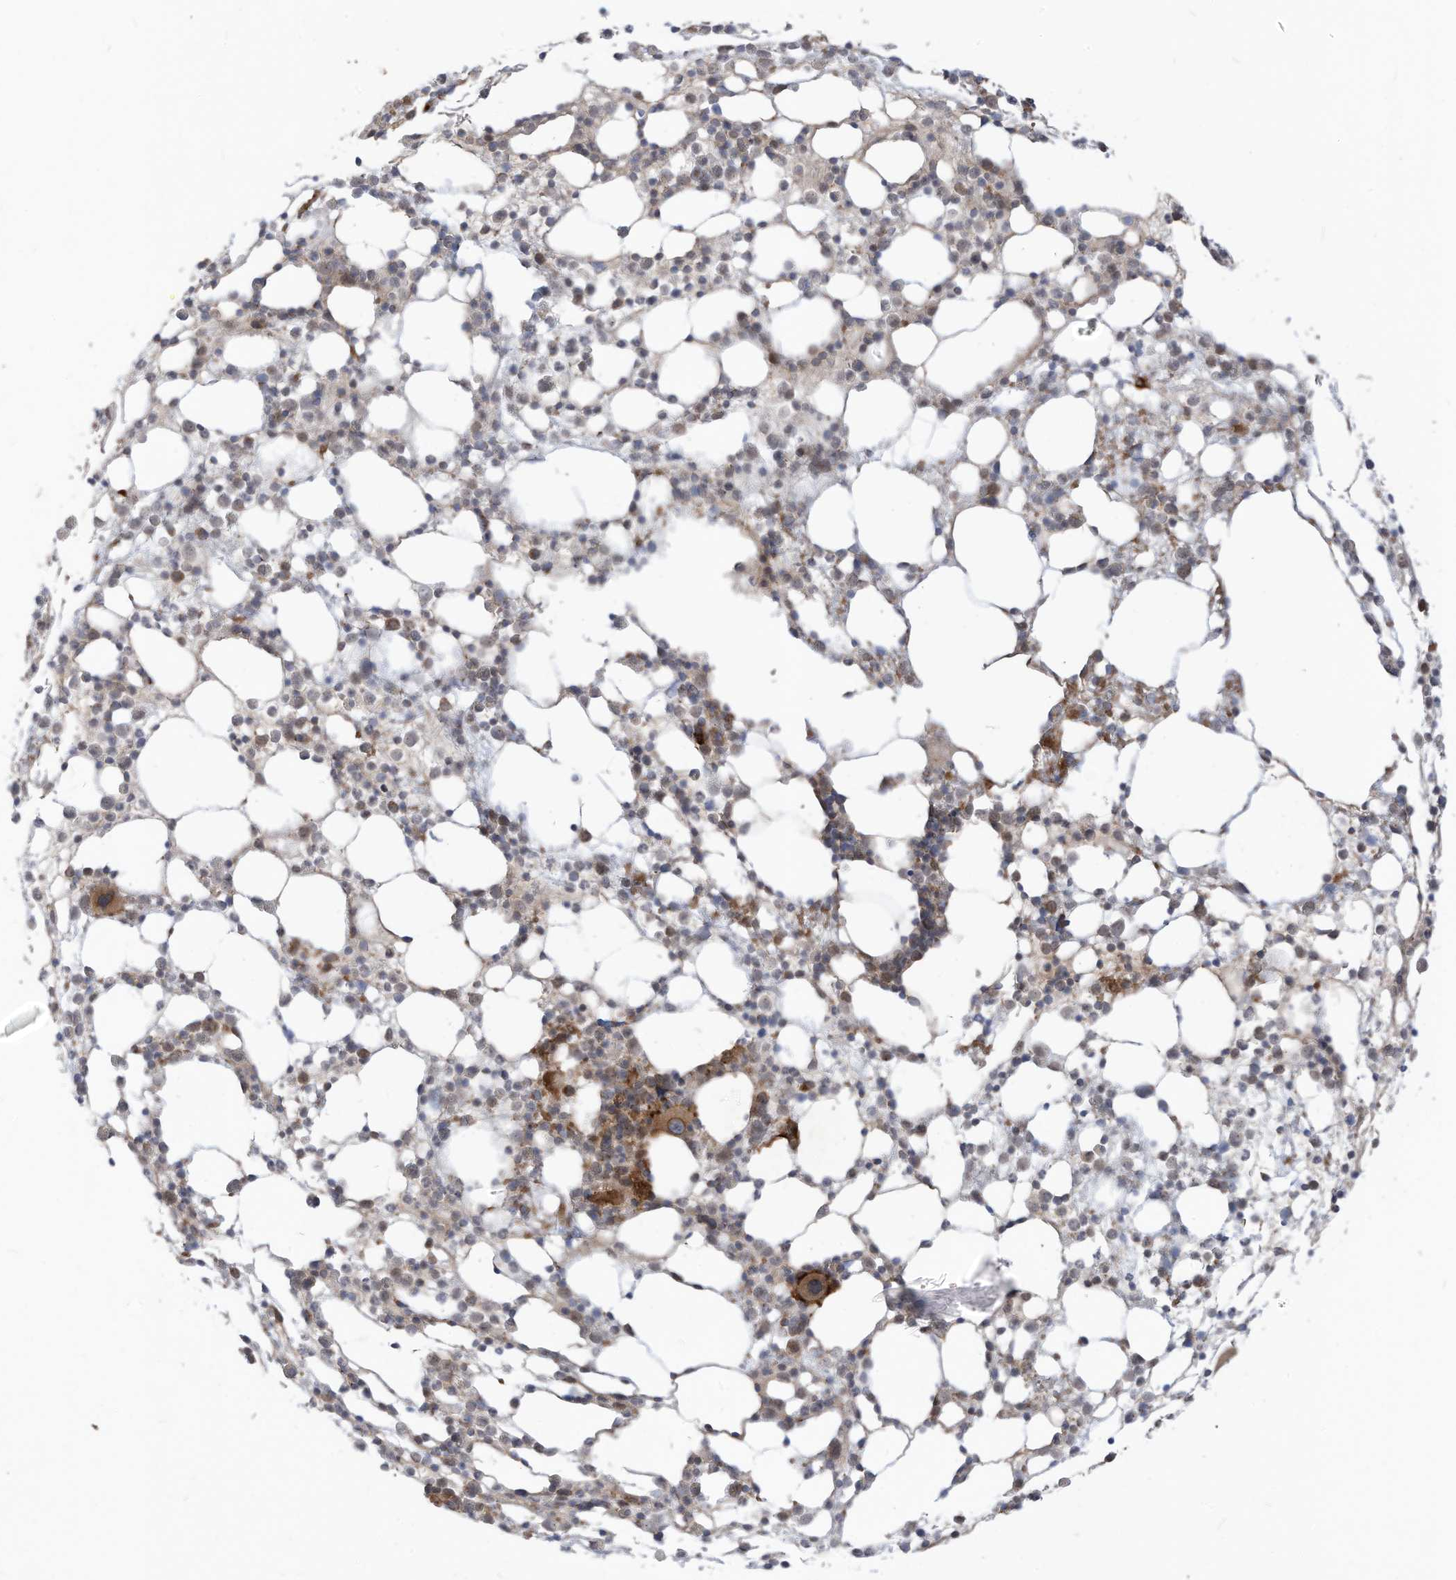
{"staining": {"intensity": "moderate", "quantity": "<25%", "location": "cytoplasmic/membranous"}, "tissue": "bone marrow", "cell_type": "Hematopoietic cells", "image_type": "normal", "snomed": [{"axis": "morphology", "description": "Normal tissue, NOS"}, {"axis": "topography", "description": "Bone marrow"}], "caption": "Bone marrow was stained to show a protein in brown. There is low levels of moderate cytoplasmic/membranous staining in approximately <25% of hematopoietic cells. Ihc stains the protein of interest in brown and the nuclei are stained blue.", "gene": "TRIM67", "patient": {"sex": "female", "age": 57}}